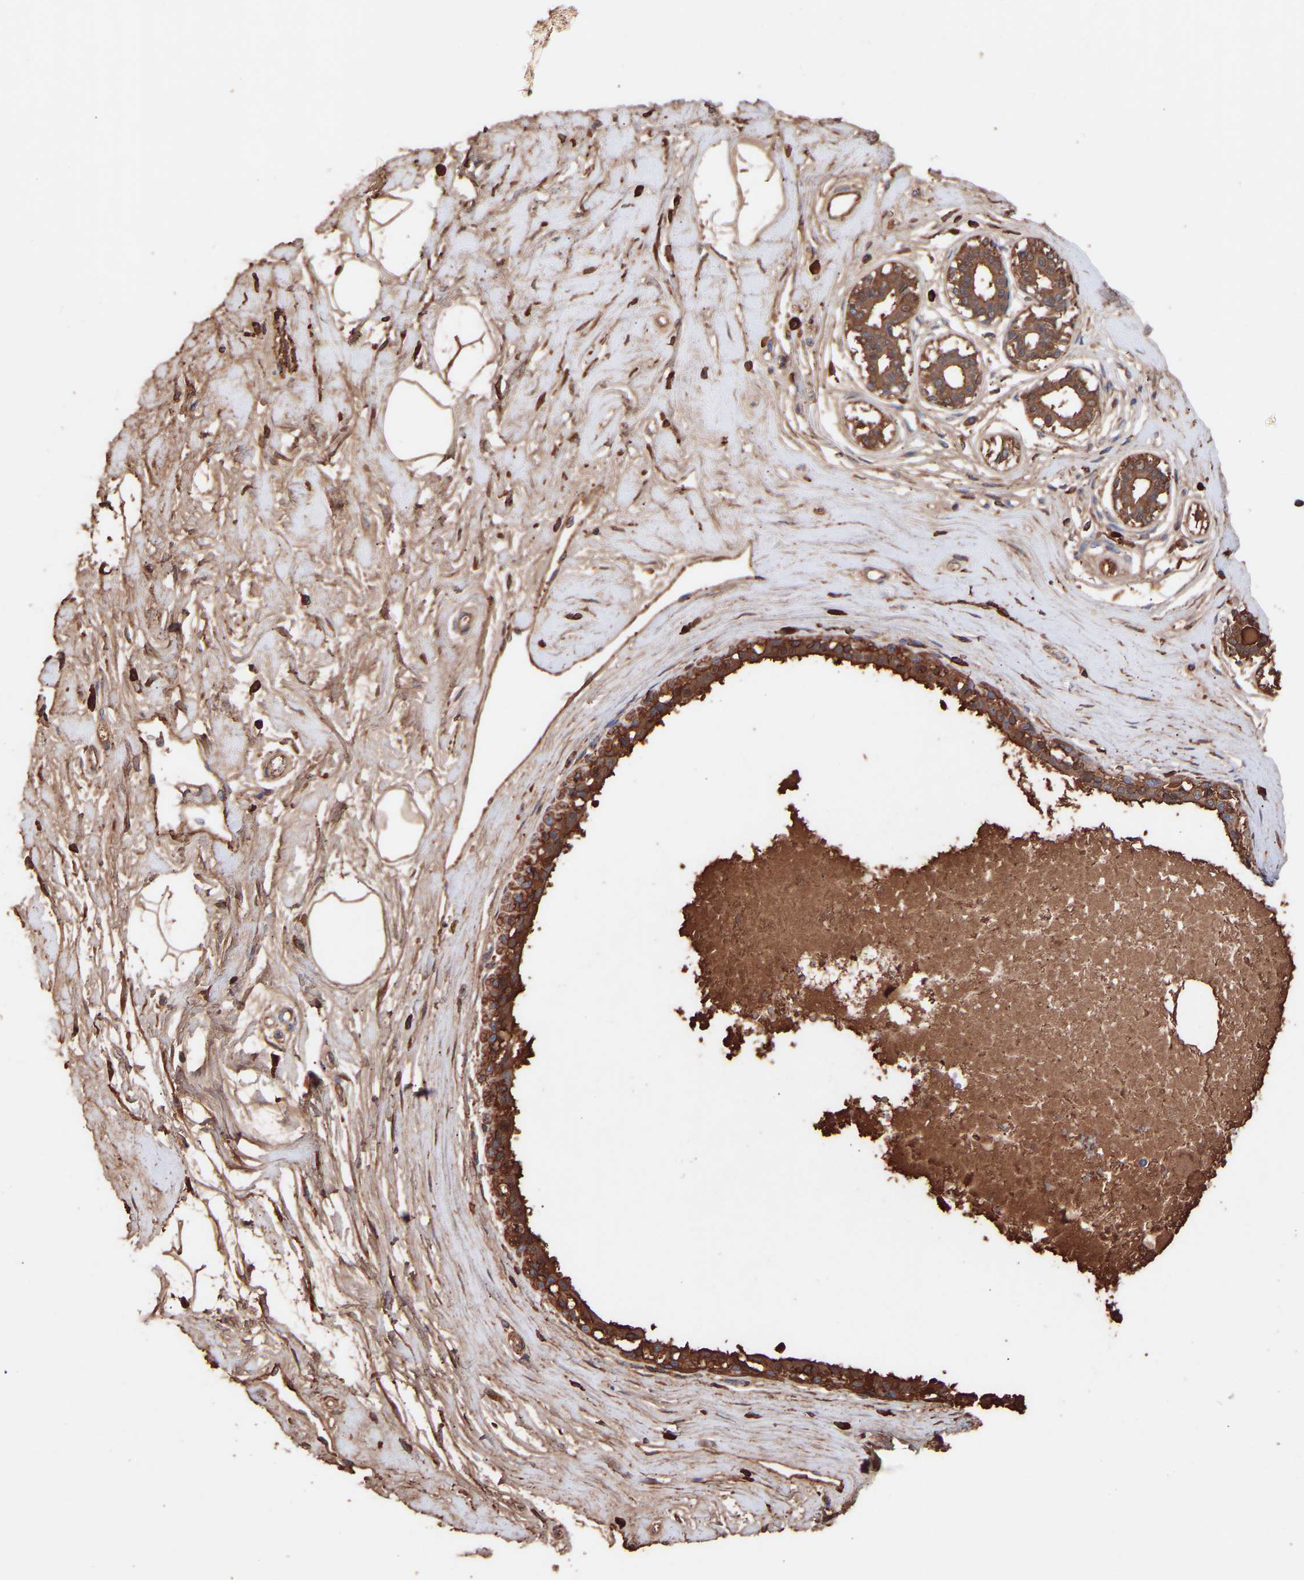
{"staining": {"intensity": "moderate", "quantity": ">75%", "location": "cytoplasmic/membranous"}, "tissue": "breast", "cell_type": "Adipocytes", "image_type": "normal", "snomed": [{"axis": "morphology", "description": "Normal tissue, NOS"}, {"axis": "topography", "description": "Breast"}], "caption": "About >75% of adipocytes in unremarkable breast display moderate cytoplasmic/membranous protein expression as visualized by brown immunohistochemical staining.", "gene": "TMEM268", "patient": {"sex": "female", "age": 45}}